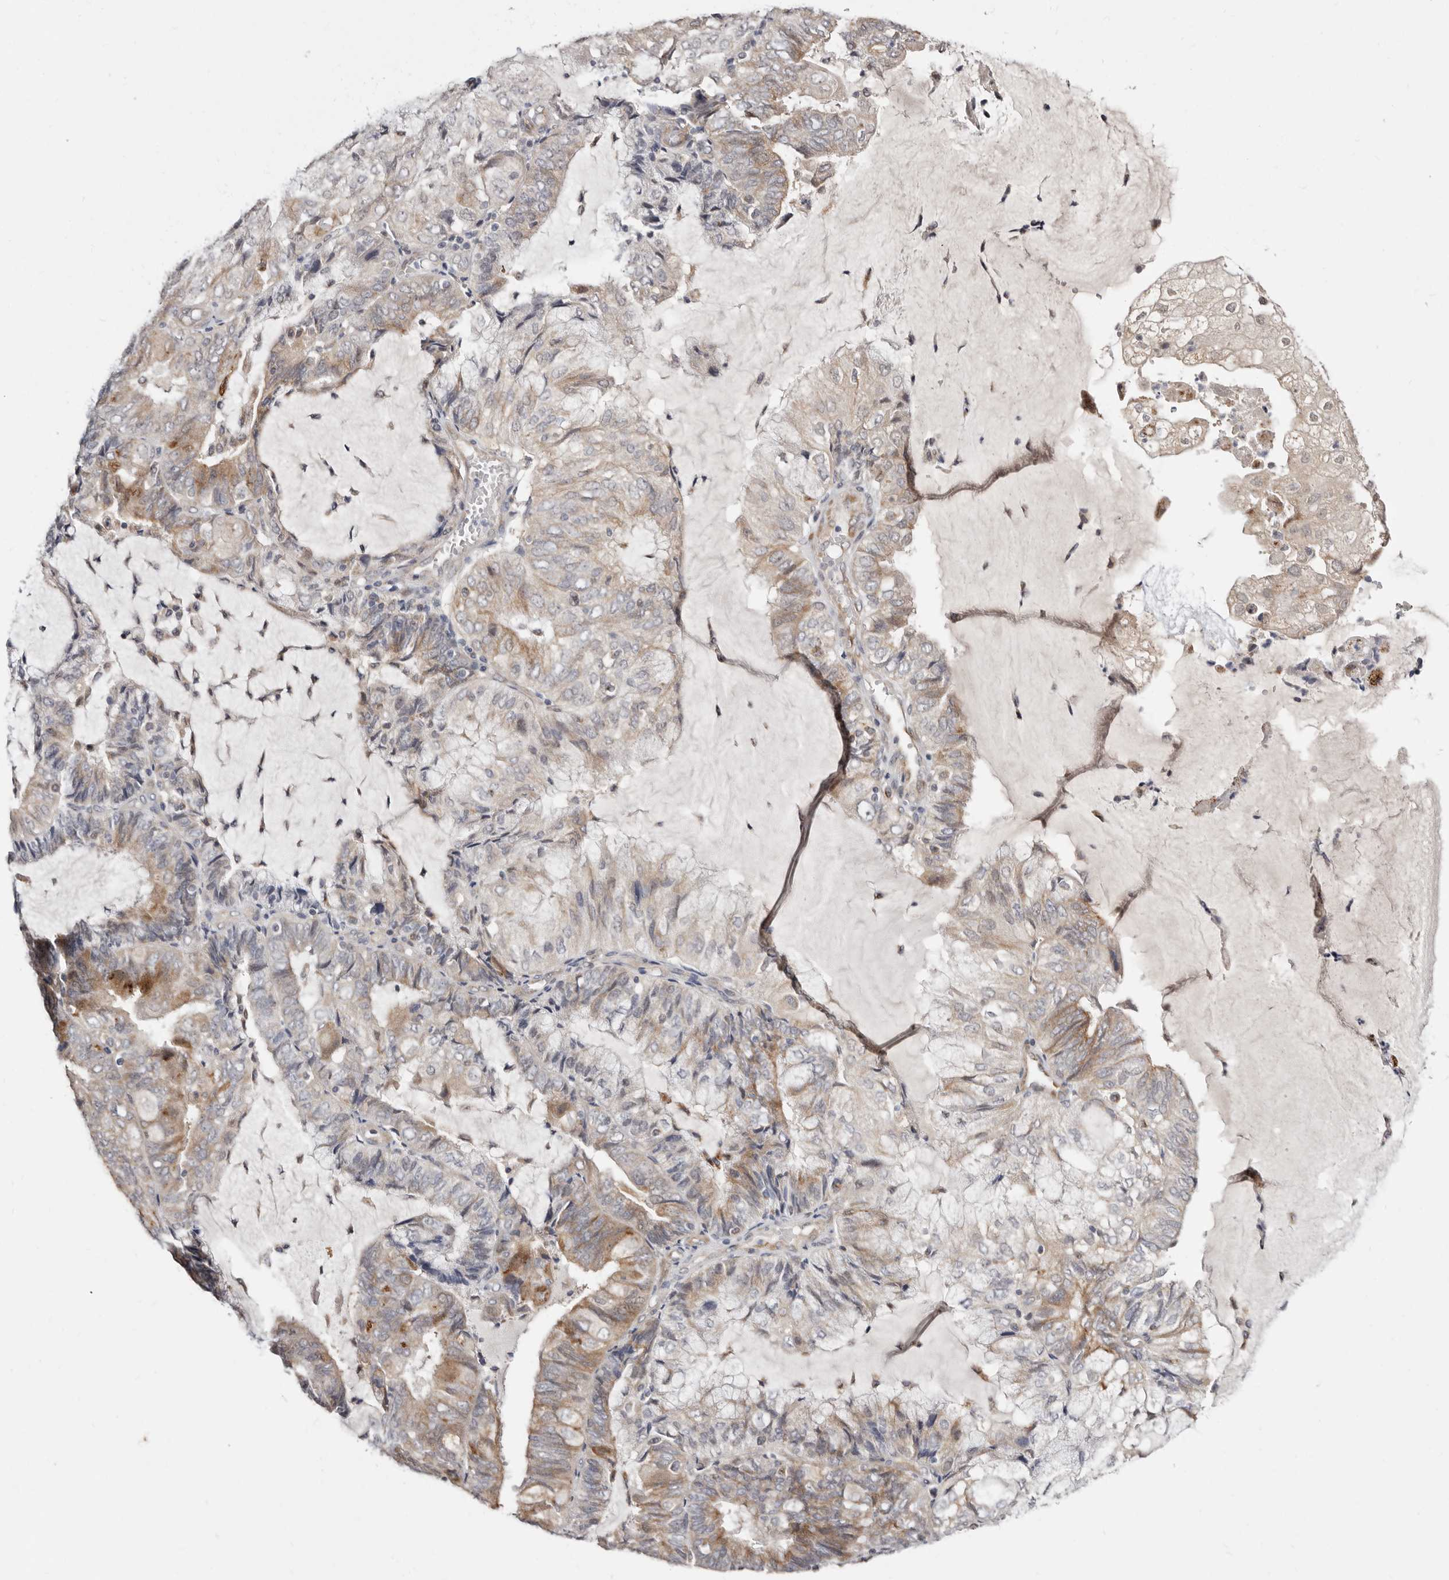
{"staining": {"intensity": "weak", "quantity": "25%-75%", "location": "cytoplasmic/membranous"}, "tissue": "endometrial cancer", "cell_type": "Tumor cells", "image_type": "cancer", "snomed": [{"axis": "morphology", "description": "Adenocarcinoma, NOS"}, {"axis": "topography", "description": "Endometrium"}], "caption": "An immunohistochemistry (IHC) micrograph of tumor tissue is shown. Protein staining in brown highlights weak cytoplasmic/membranous positivity in endometrial cancer (adenocarcinoma) within tumor cells.", "gene": "KLHL4", "patient": {"sex": "female", "age": 81}}